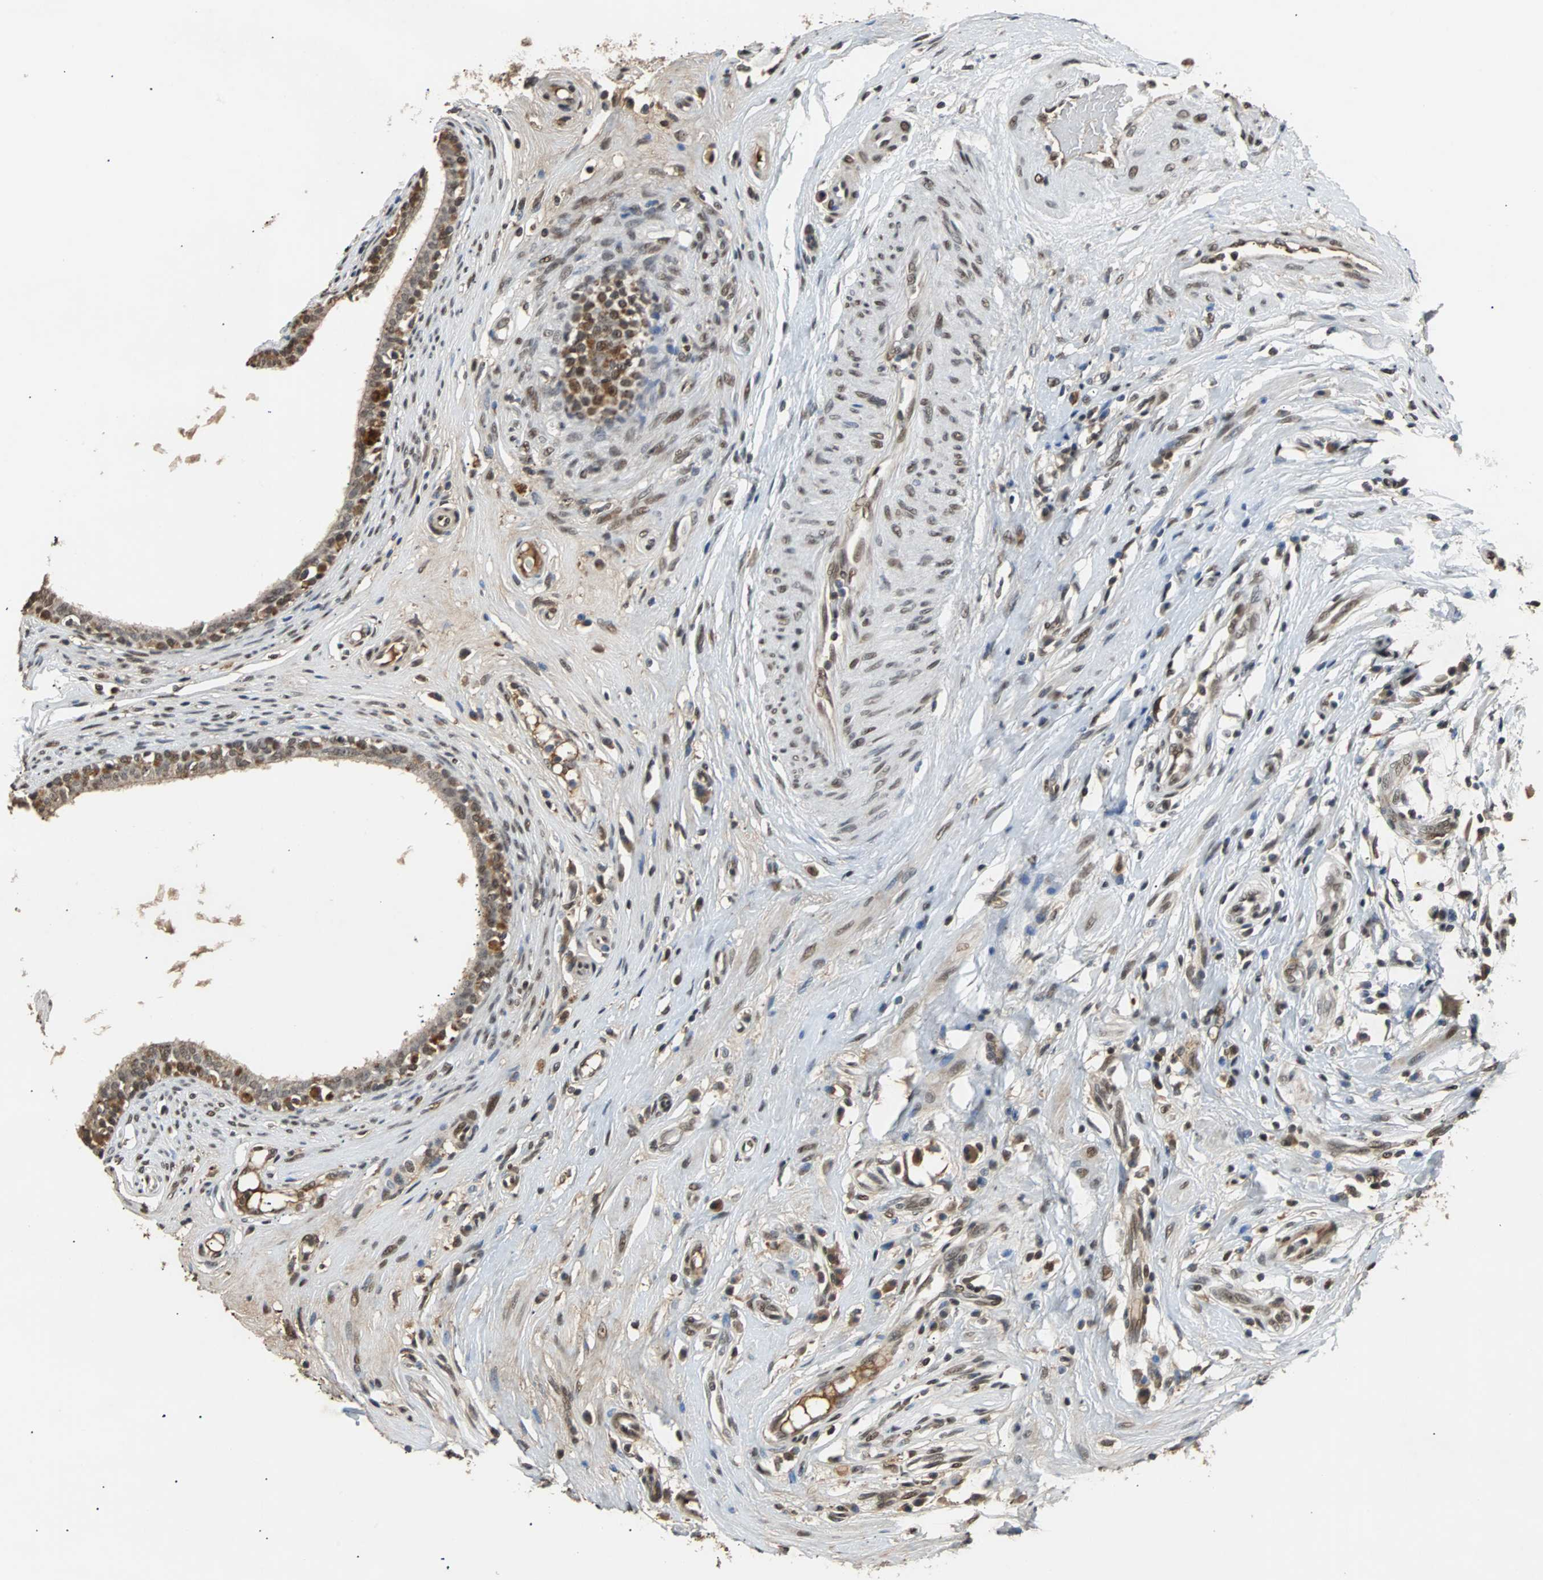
{"staining": {"intensity": "moderate", "quantity": ">75%", "location": "cytoplasmic/membranous,nuclear"}, "tissue": "epididymis", "cell_type": "Glandular cells", "image_type": "normal", "snomed": [{"axis": "morphology", "description": "Normal tissue, NOS"}, {"axis": "morphology", "description": "Inflammation, NOS"}, {"axis": "topography", "description": "Epididymis"}], "caption": "IHC staining of normal epididymis, which exhibits medium levels of moderate cytoplasmic/membranous,nuclear positivity in about >75% of glandular cells indicating moderate cytoplasmic/membranous,nuclear protein positivity. The staining was performed using DAB (3,3'-diaminobenzidine) (brown) for protein detection and nuclei were counterstained in hematoxylin (blue).", "gene": "PHC1", "patient": {"sex": "male", "age": 84}}